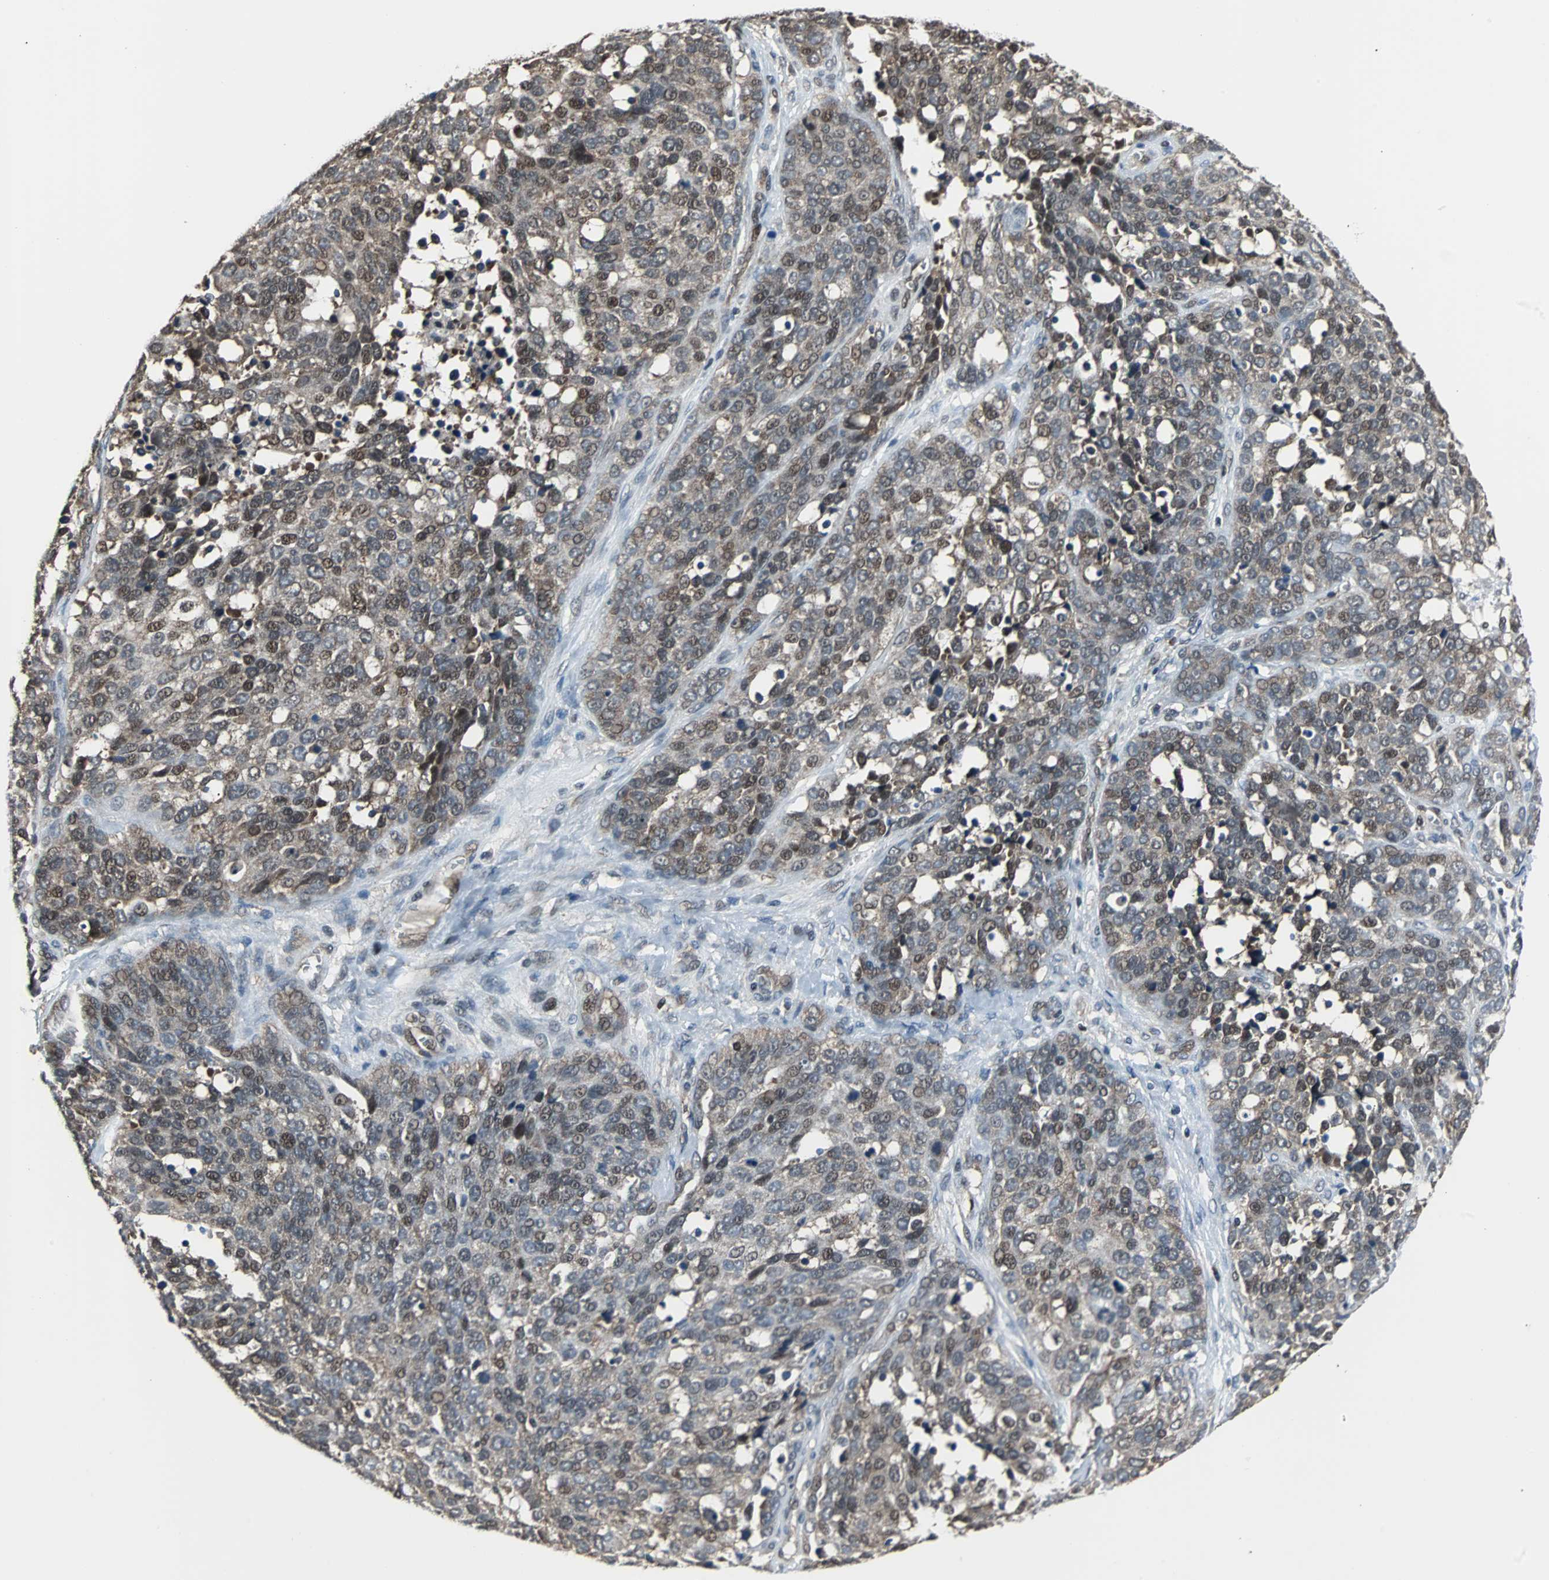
{"staining": {"intensity": "moderate", "quantity": ">75%", "location": "cytoplasmic/membranous,nuclear"}, "tissue": "ovarian cancer", "cell_type": "Tumor cells", "image_type": "cancer", "snomed": [{"axis": "morphology", "description": "Cystadenocarcinoma, serous, NOS"}, {"axis": "topography", "description": "Ovary"}], "caption": "The immunohistochemical stain highlights moderate cytoplasmic/membranous and nuclear staining in tumor cells of ovarian cancer tissue. The staining was performed using DAB to visualize the protein expression in brown, while the nuclei were stained in blue with hematoxylin (Magnification: 20x).", "gene": "VCP", "patient": {"sex": "female", "age": 44}}